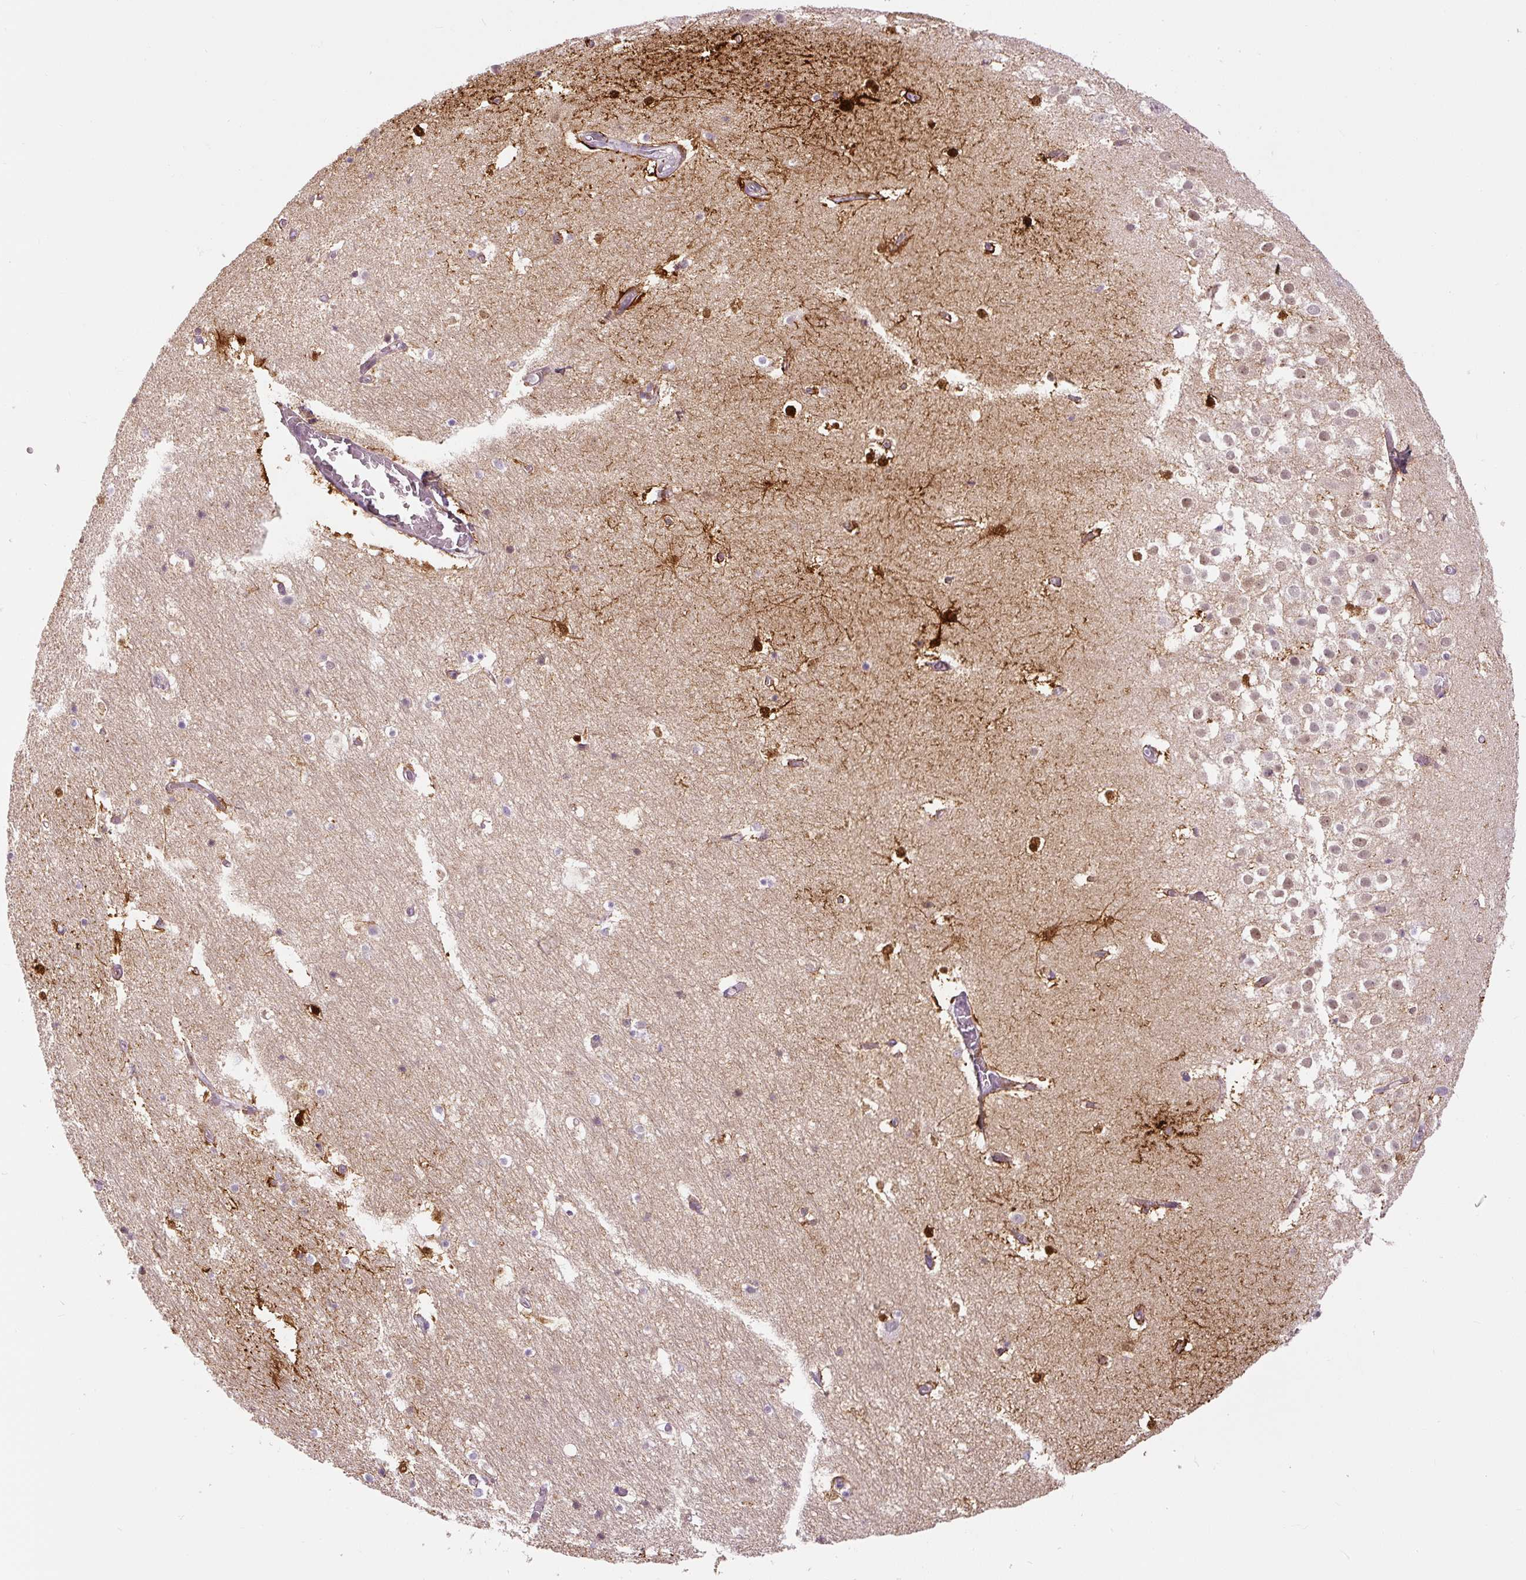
{"staining": {"intensity": "strong", "quantity": "<25%", "location": "cytoplasmic/membranous"}, "tissue": "hippocampus", "cell_type": "Glial cells", "image_type": "normal", "snomed": [{"axis": "morphology", "description": "Normal tissue, NOS"}, {"axis": "topography", "description": "Hippocampus"}], "caption": "Glial cells display medium levels of strong cytoplasmic/membranous staining in approximately <25% of cells in benign human hippocampus.", "gene": "FABP7", "patient": {"sex": "female", "age": 52}}